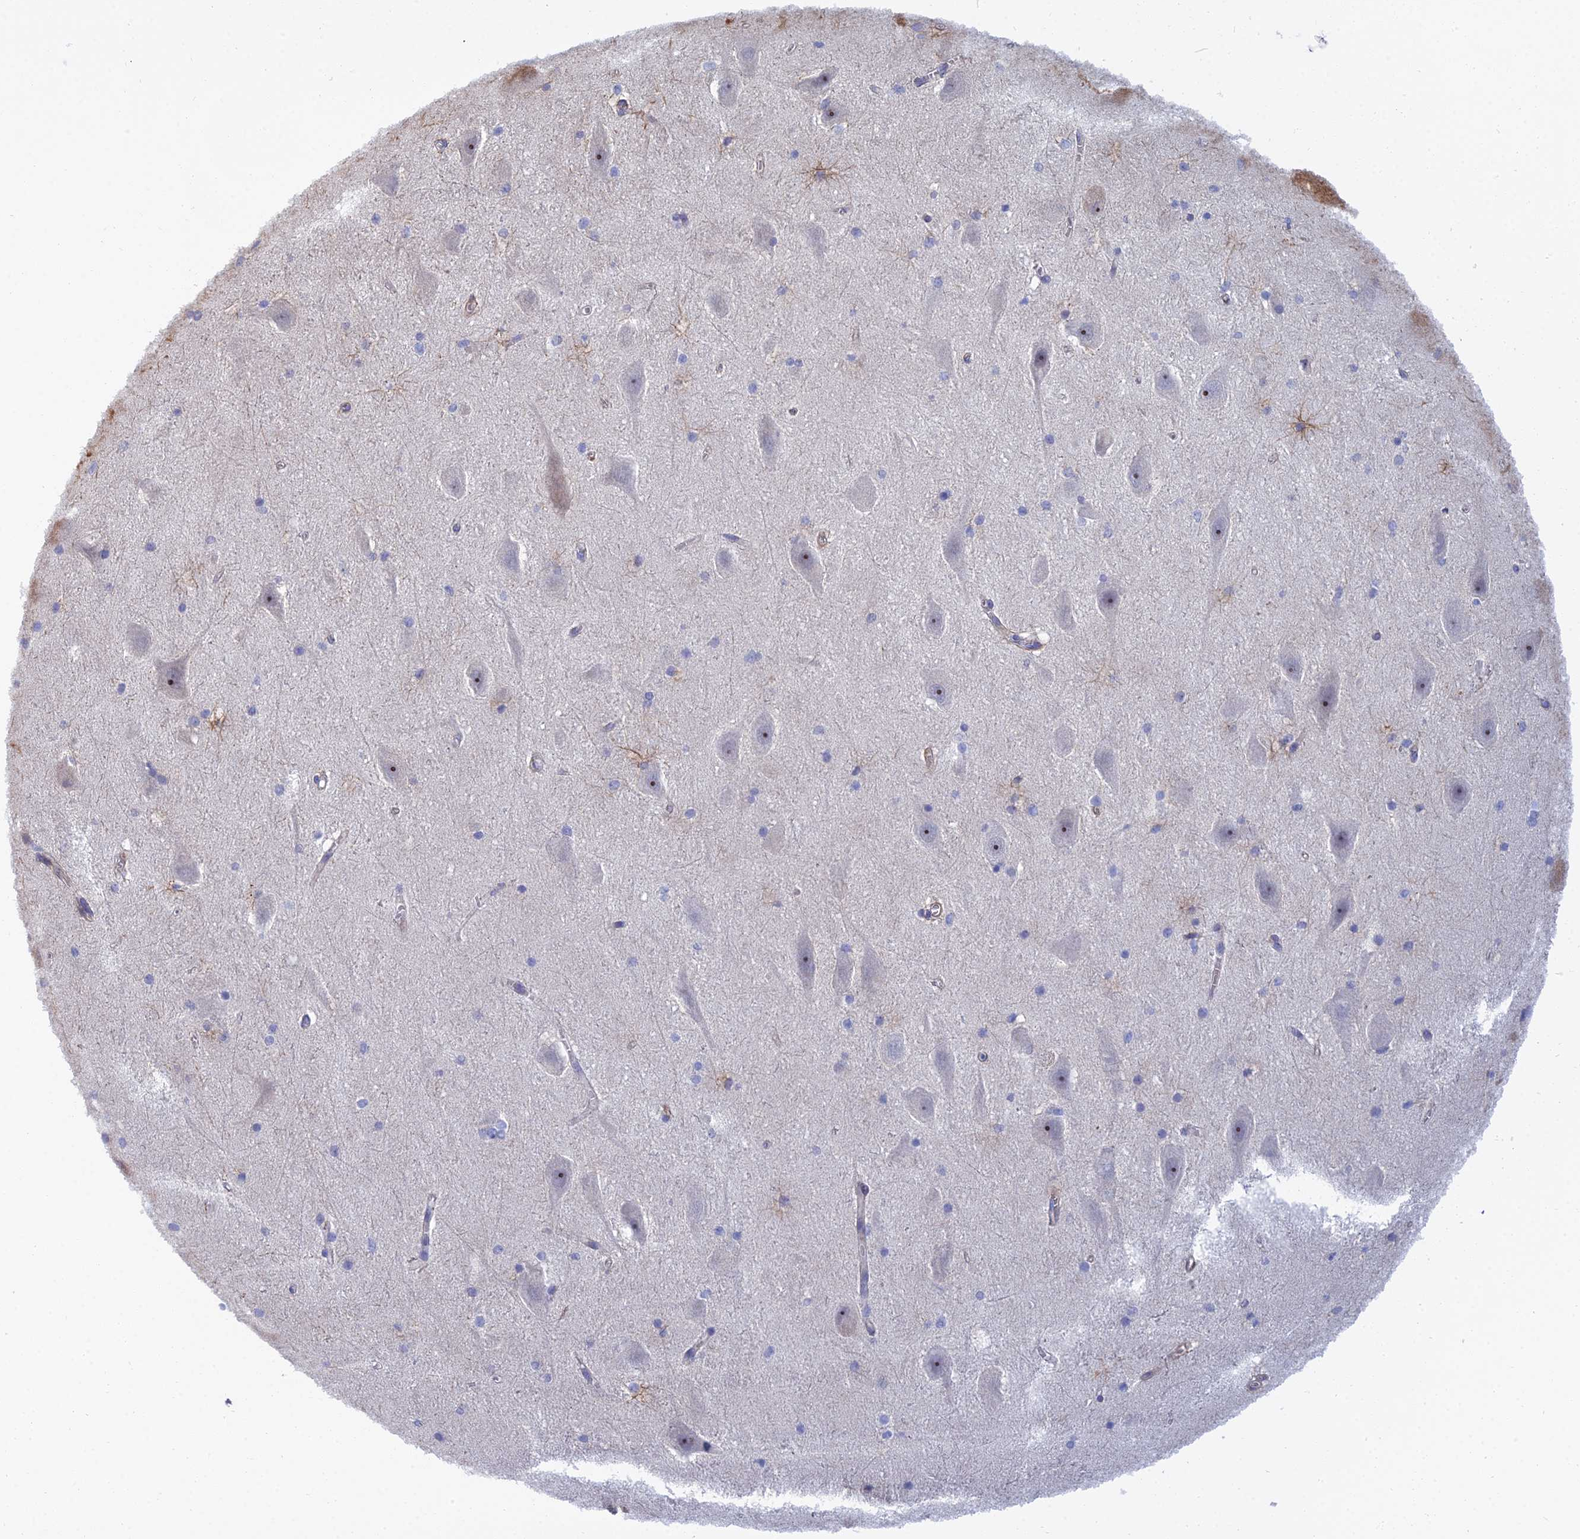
{"staining": {"intensity": "negative", "quantity": "none", "location": "none"}, "tissue": "hippocampus", "cell_type": "Glial cells", "image_type": "normal", "snomed": [{"axis": "morphology", "description": "Normal tissue, NOS"}, {"axis": "topography", "description": "Hippocampus"}], "caption": "This histopathology image is of normal hippocampus stained with IHC to label a protein in brown with the nuclei are counter-stained blue. There is no expression in glial cells. Nuclei are stained in blue.", "gene": "TRIM43B", "patient": {"sex": "female", "age": 19}}